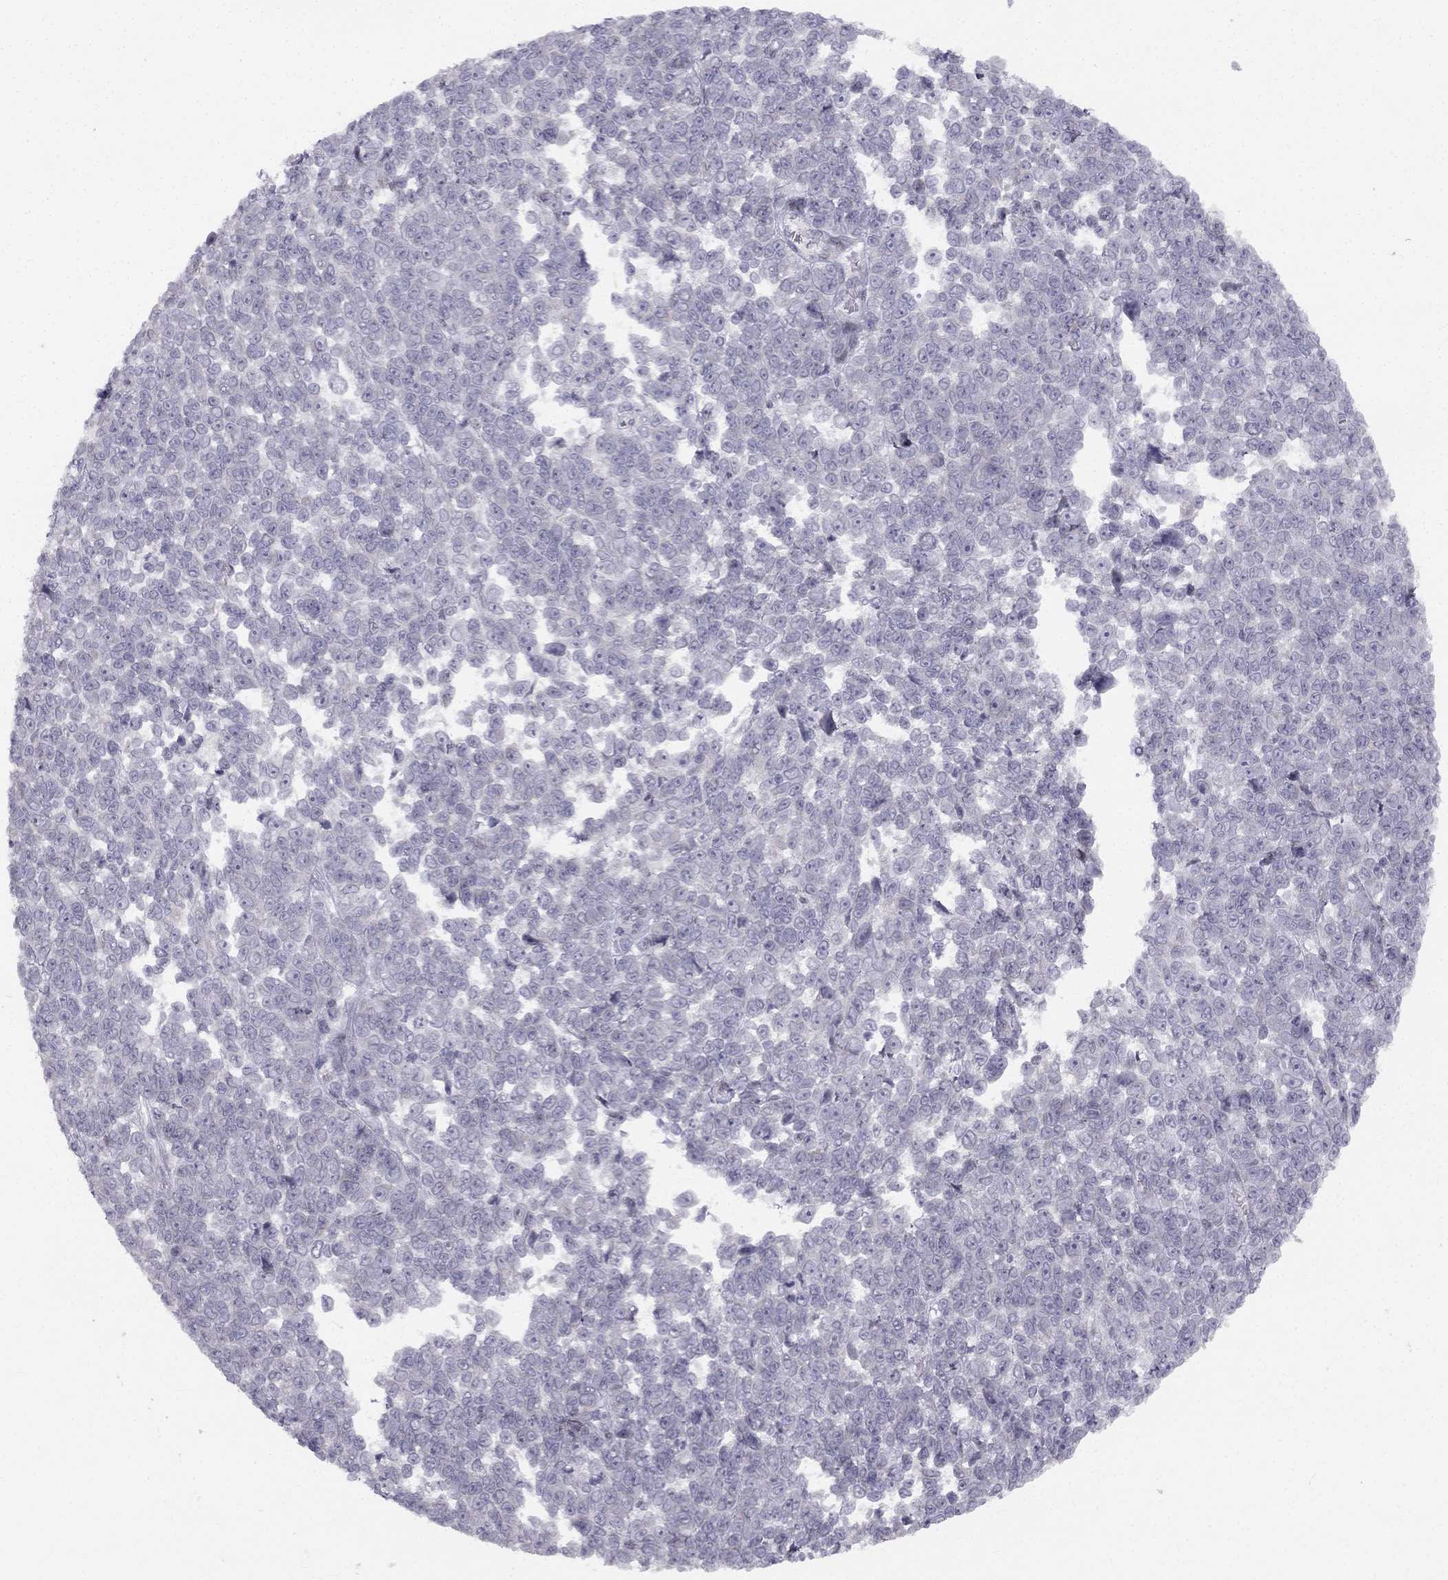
{"staining": {"intensity": "negative", "quantity": "none", "location": "none"}, "tissue": "melanoma", "cell_type": "Tumor cells", "image_type": "cancer", "snomed": [{"axis": "morphology", "description": "Malignant melanoma, NOS"}, {"axis": "topography", "description": "Skin"}], "caption": "A histopathology image of human malignant melanoma is negative for staining in tumor cells. The staining was performed using DAB (3,3'-diaminobenzidine) to visualize the protein expression in brown, while the nuclei were stained in blue with hematoxylin (Magnification: 20x).", "gene": "TRPS1", "patient": {"sex": "female", "age": 95}}